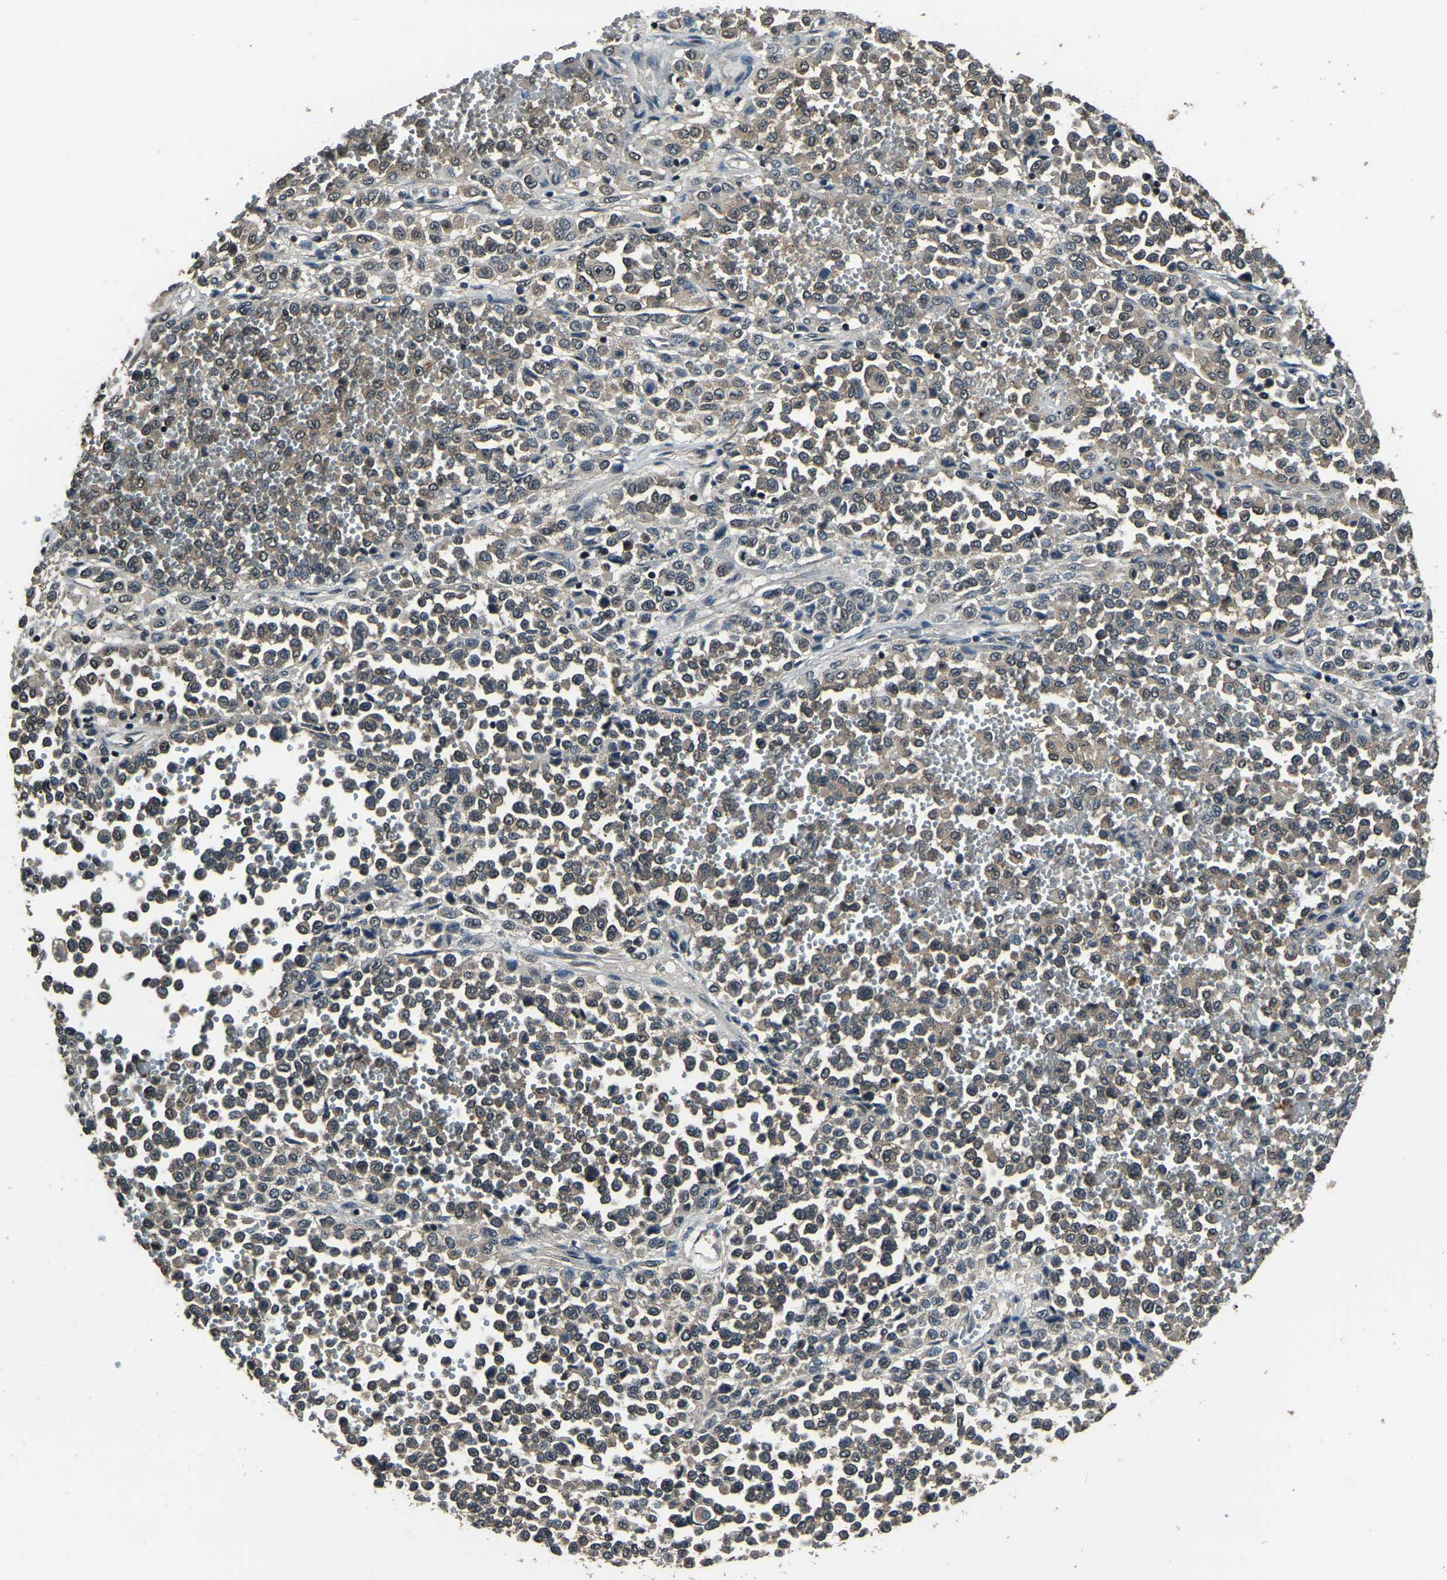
{"staining": {"intensity": "weak", "quantity": ">75%", "location": "cytoplasmic/membranous"}, "tissue": "melanoma", "cell_type": "Tumor cells", "image_type": "cancer", "snomed": [{"axis": "morphology", "description": "Malignant melanoma, Metastatic site"}, {"axis": "topography", "description": "Pancreas"}], "caption": "Approximately >75% of tumor cells in malignant melanoma (metastatic site) display weak cytoplasmic/membranous protein positivity as visualized by brown immunohistochemical staining.", "gene": "ANKIB1", "patient": {"sex": "female", "age": 30}}